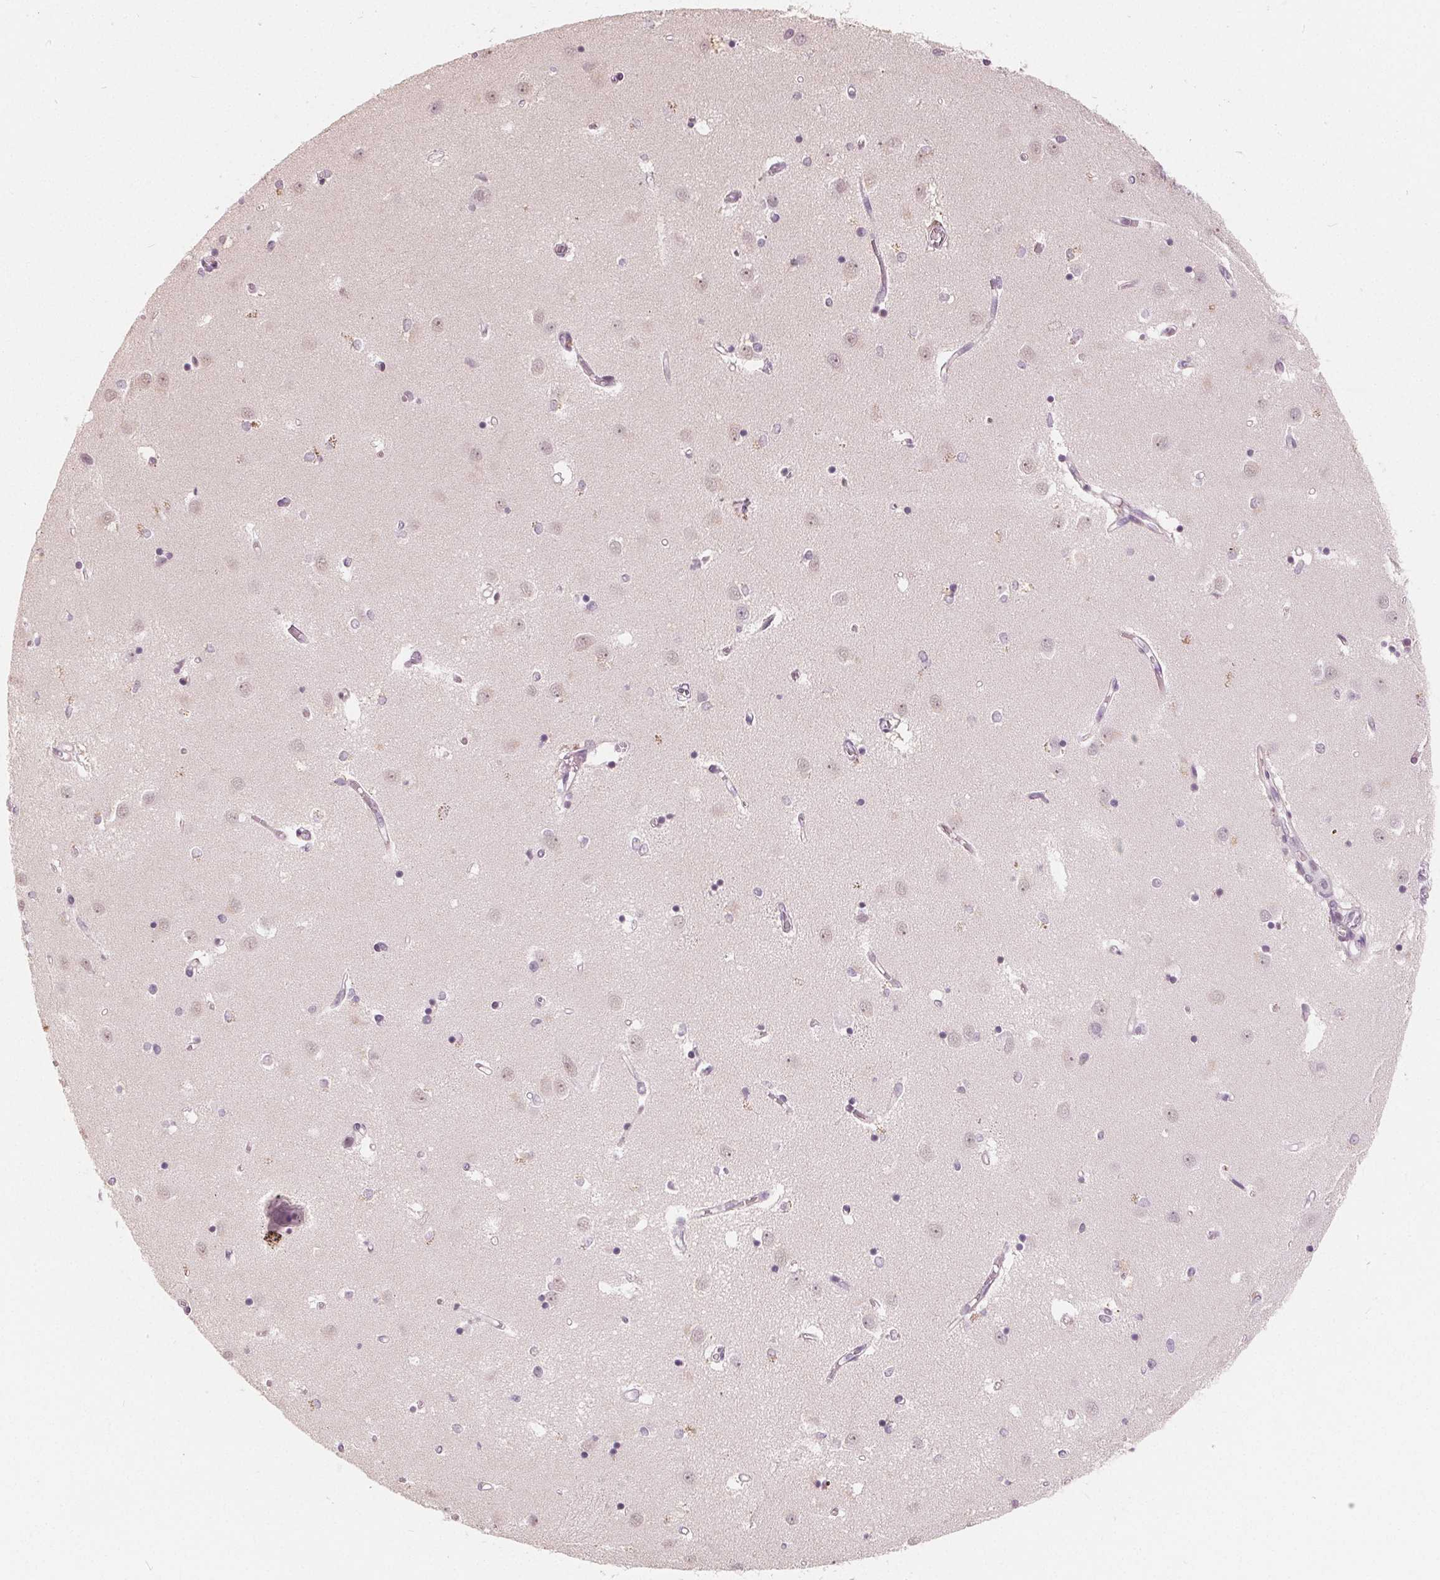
{"staining": {"intensity": "negative", "quantity": "none", "location": "none"}, "tissue": "caudate", "cell_type": "Glial cells", "image_type": "normal", "snomed": [{"axis": "morphology", "description": "Normal tissue, NOS"}, {"axis": "topography", "description": "Lateral ventricle wall"}], "caption": "High power microscopy micrograph of an IHC photomicrograph of benign caudate, revealing no significant staining in glial cells. (Immunohistochemistry, brightfield microscopy, high magnification).", "gene": "NUP210L", "patient": {"sex": "male", "age": 54}}